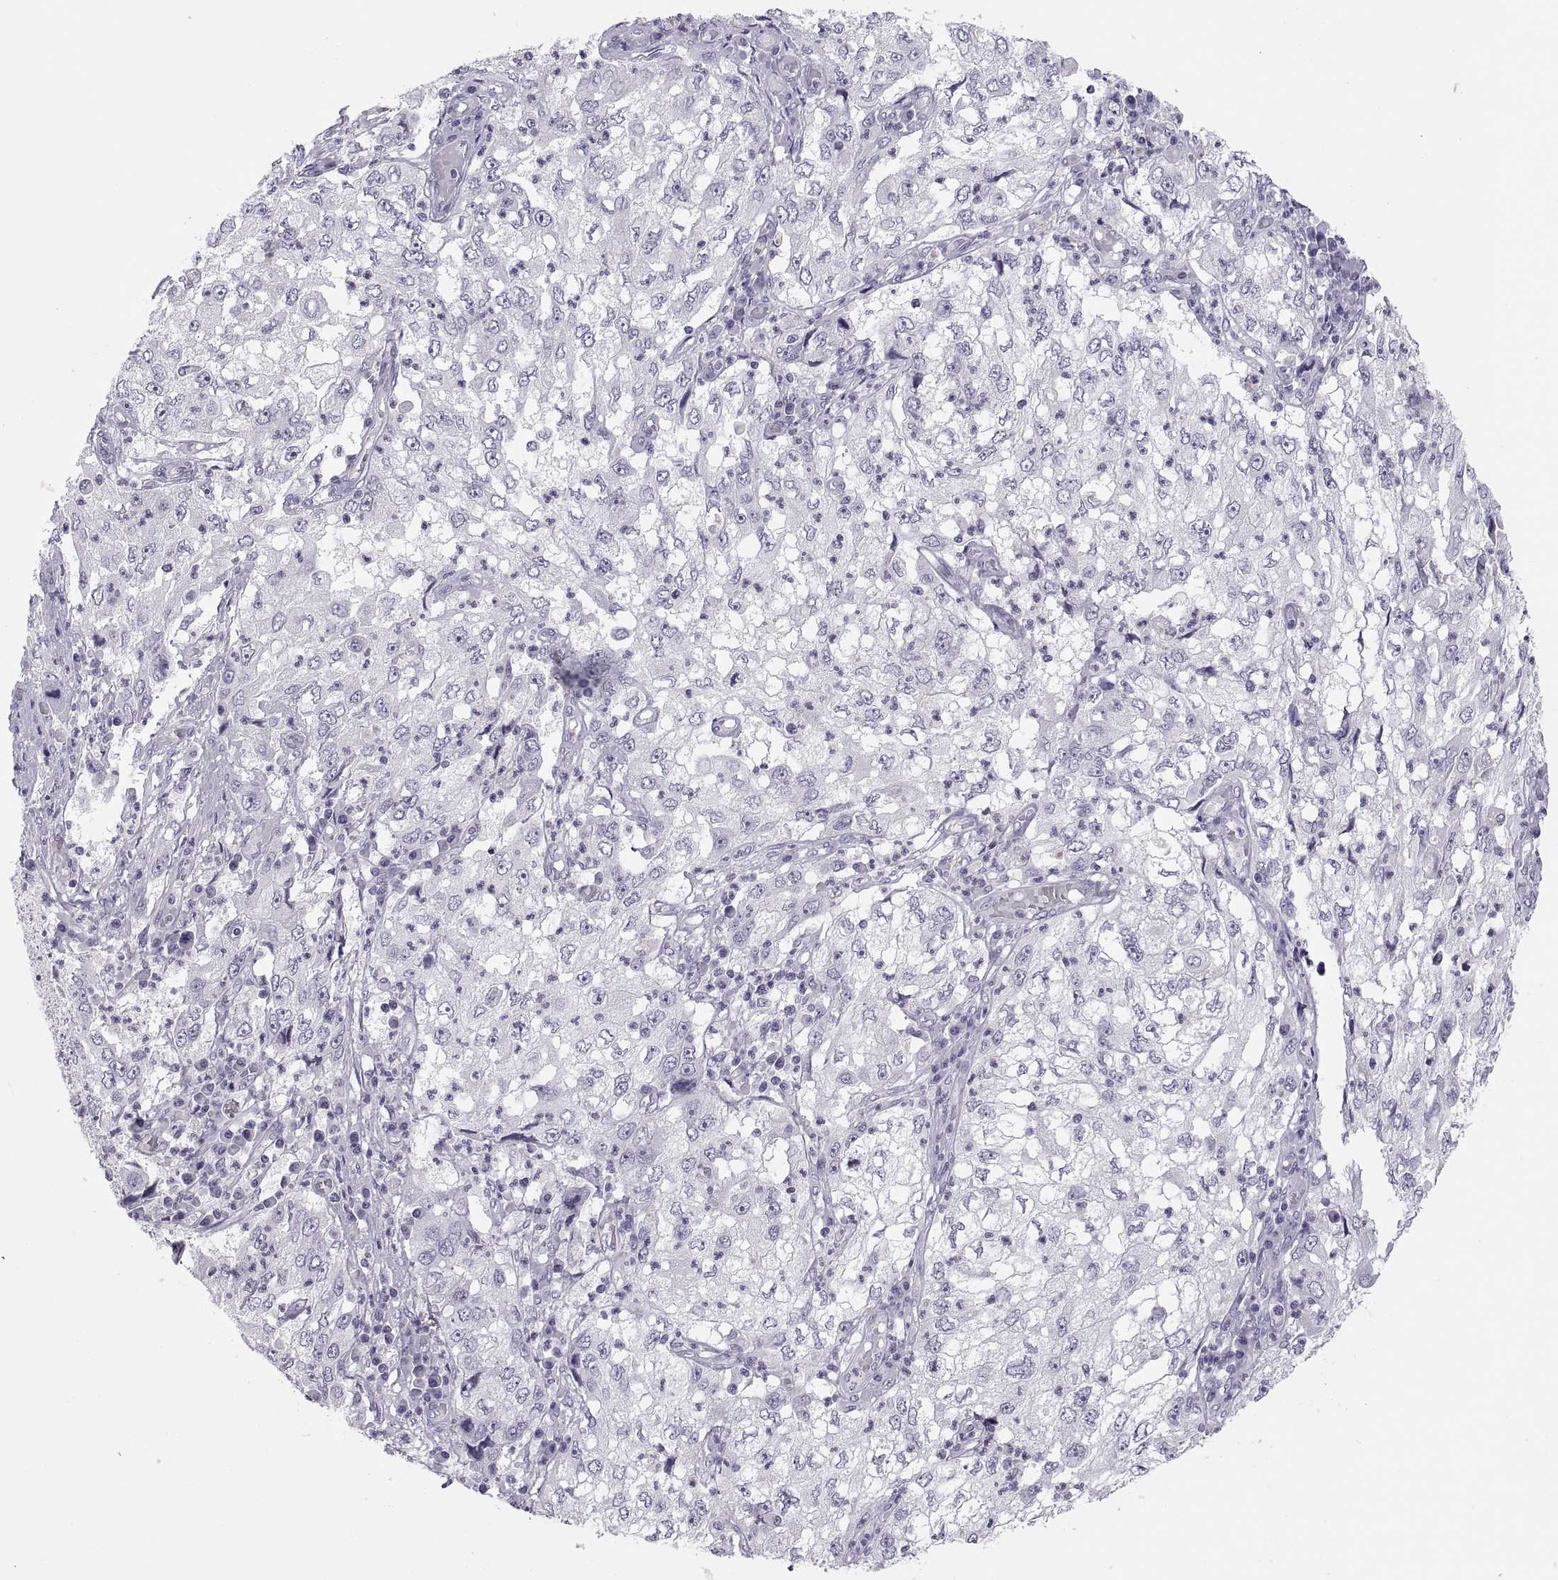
{"staining": {"intensity": "negative", "quantity": "none", "location": "none"}, "tissue": "cervical cancer", "cell_type": "Tumor cells", "image_type": "cancer", "snomed": [{"axis": "morphology", "description": "Squamous cell carcinoma, NOS"}, {"axis": "topography", "description": "Cervix"}], "caption": "An image of human cervical cancer is negative for staining in tumor cells. Brightfield microscopy of immunohistochemistry (IHC) stained with DAB (3,3'-diaminobenzidine) (brown) and hematoxylin (blue), captured at high magnification.", "gene": "C3orf22", "patient": {"sex": "female", "age": 36}}